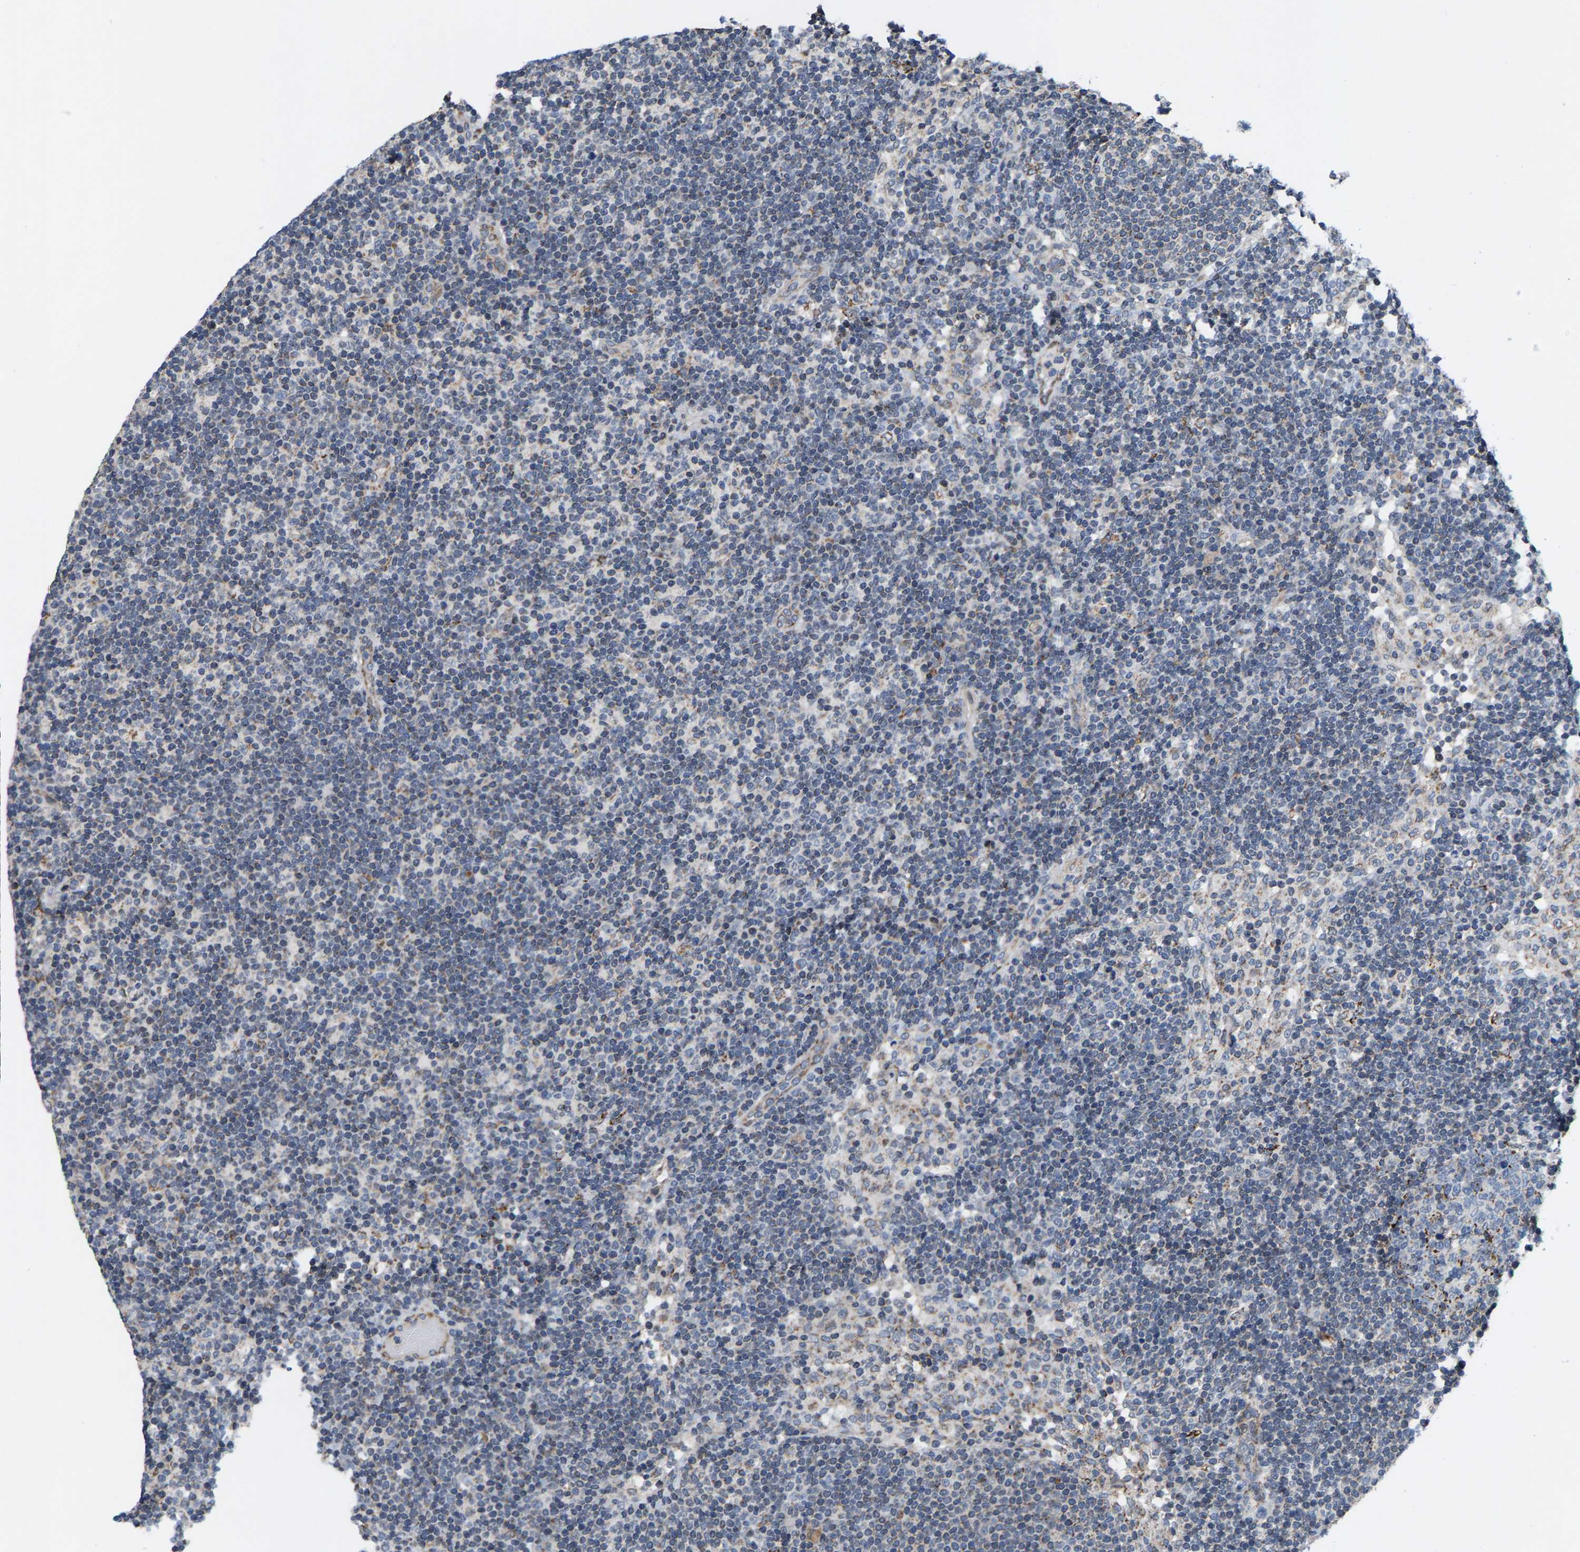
{"staining": {"intensity": "moderate", "quantity": "<25%", "location": "cytoplasmic/membranous"}, "tissue": "lymph node", "cell_type": "Germinal center cells", "image_type": "normal", "snomed": [{"axis": "morphology", "description": "Normal tissue, NOS"}, {"axis": "morphology", "description": "Carcinoid, malignant, NOS"}, {"axis": "topography", "description": "Lymph node"}], "caption": "Lymph node stained with IHC demonstrates moderate cytoplasmic/membranous positivity in about <25% of germinal center cells.", "gene": "TDRKH", "patient": {"sex": "male", "age": 47}}